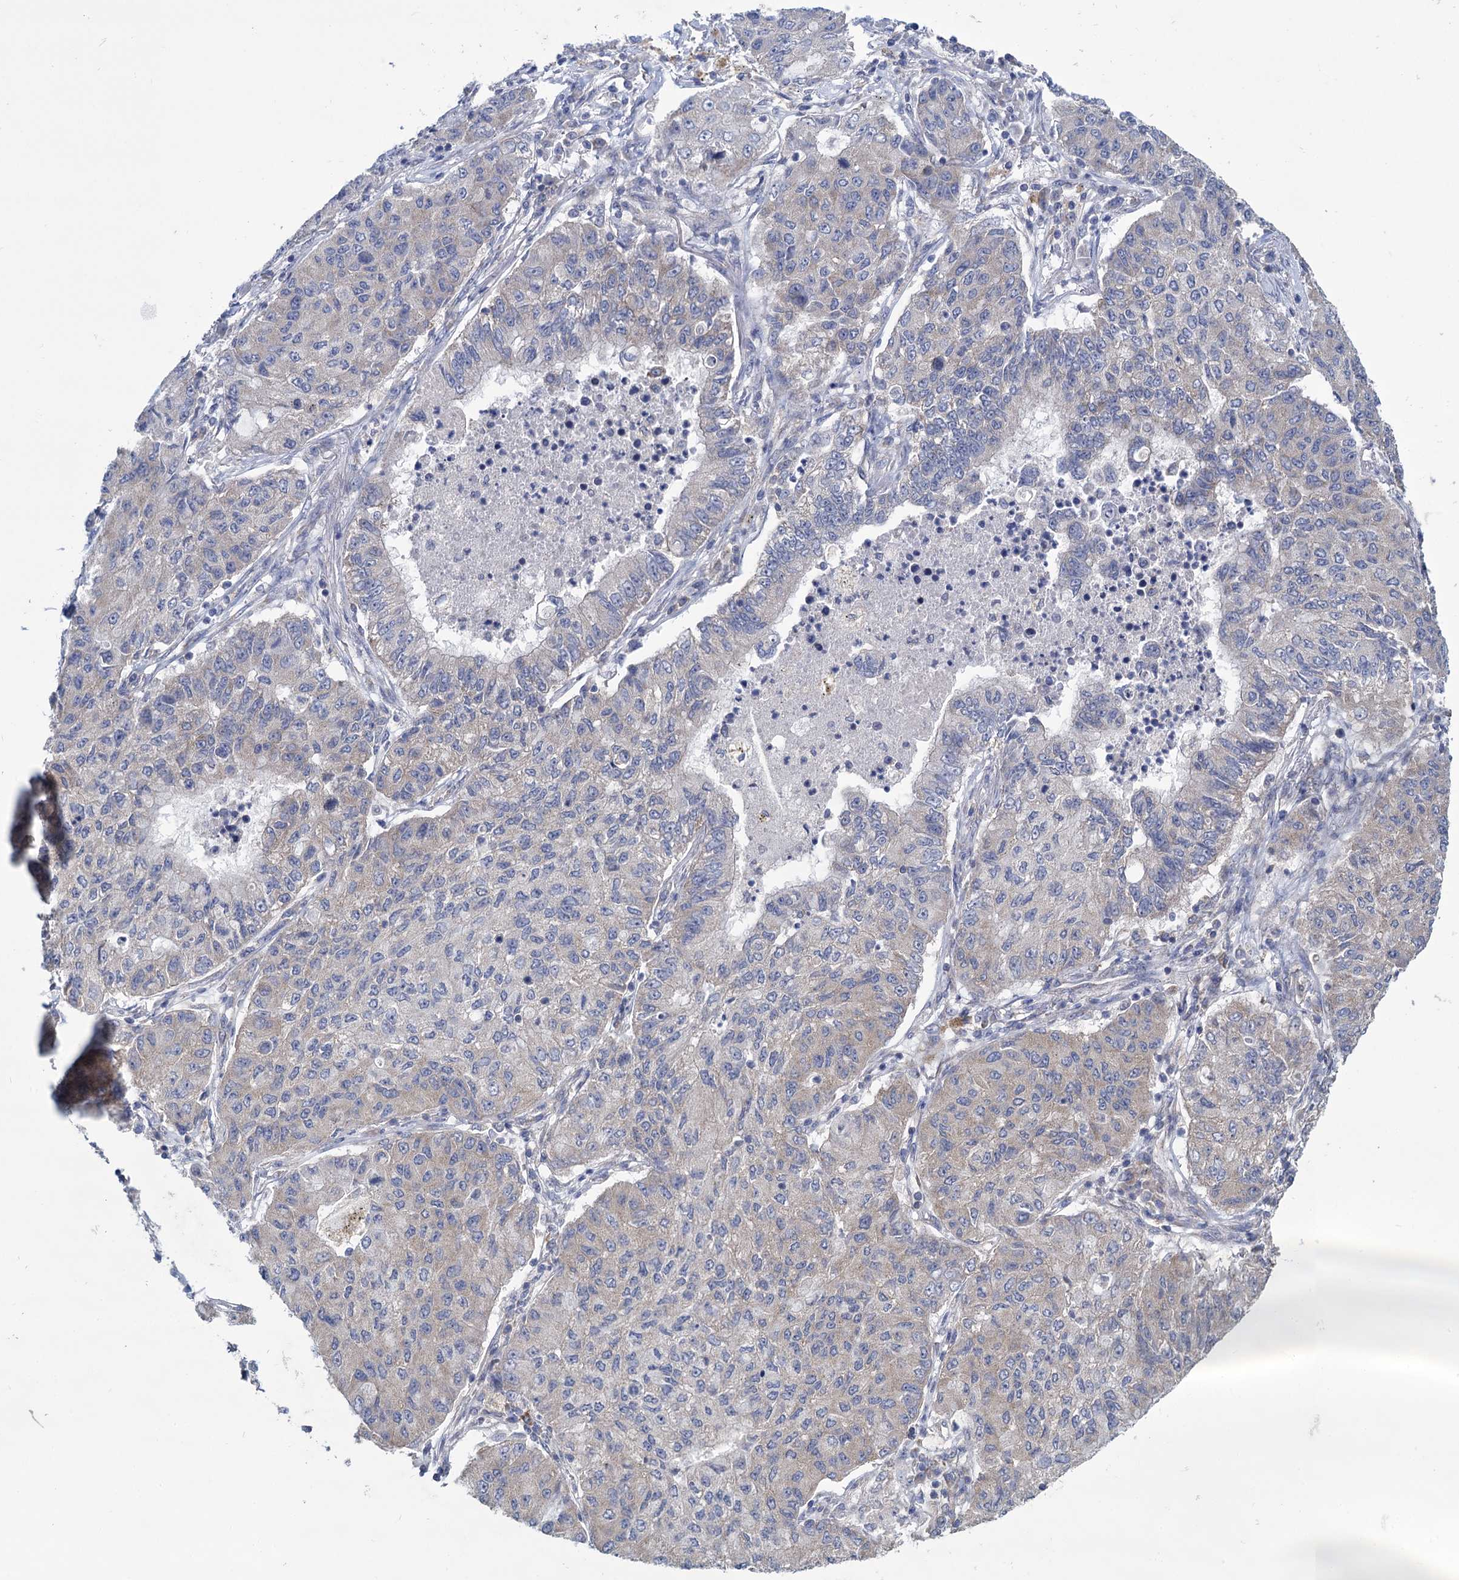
{"staining": {"intensity": "weak", "quantity": "25%-75%", "location": "cytoplasmic/membranous"}, "tissue": "lung cancer", "cell_type": "Tumor cells", "image_type": "cancer", "snomed": [{"axis": "morphology", "description": "Squamous cell carcinoma, NOS"}, {"axis": "topography", "description": "Lung"}], "caption": "Squamous cell carcinoma (lung) stained for a protein exhibits weak cytoplasmic/membranous positivity in tumor cells.", "gene": "GSTM2", "patient": {"sex": "male", "age": 74}}